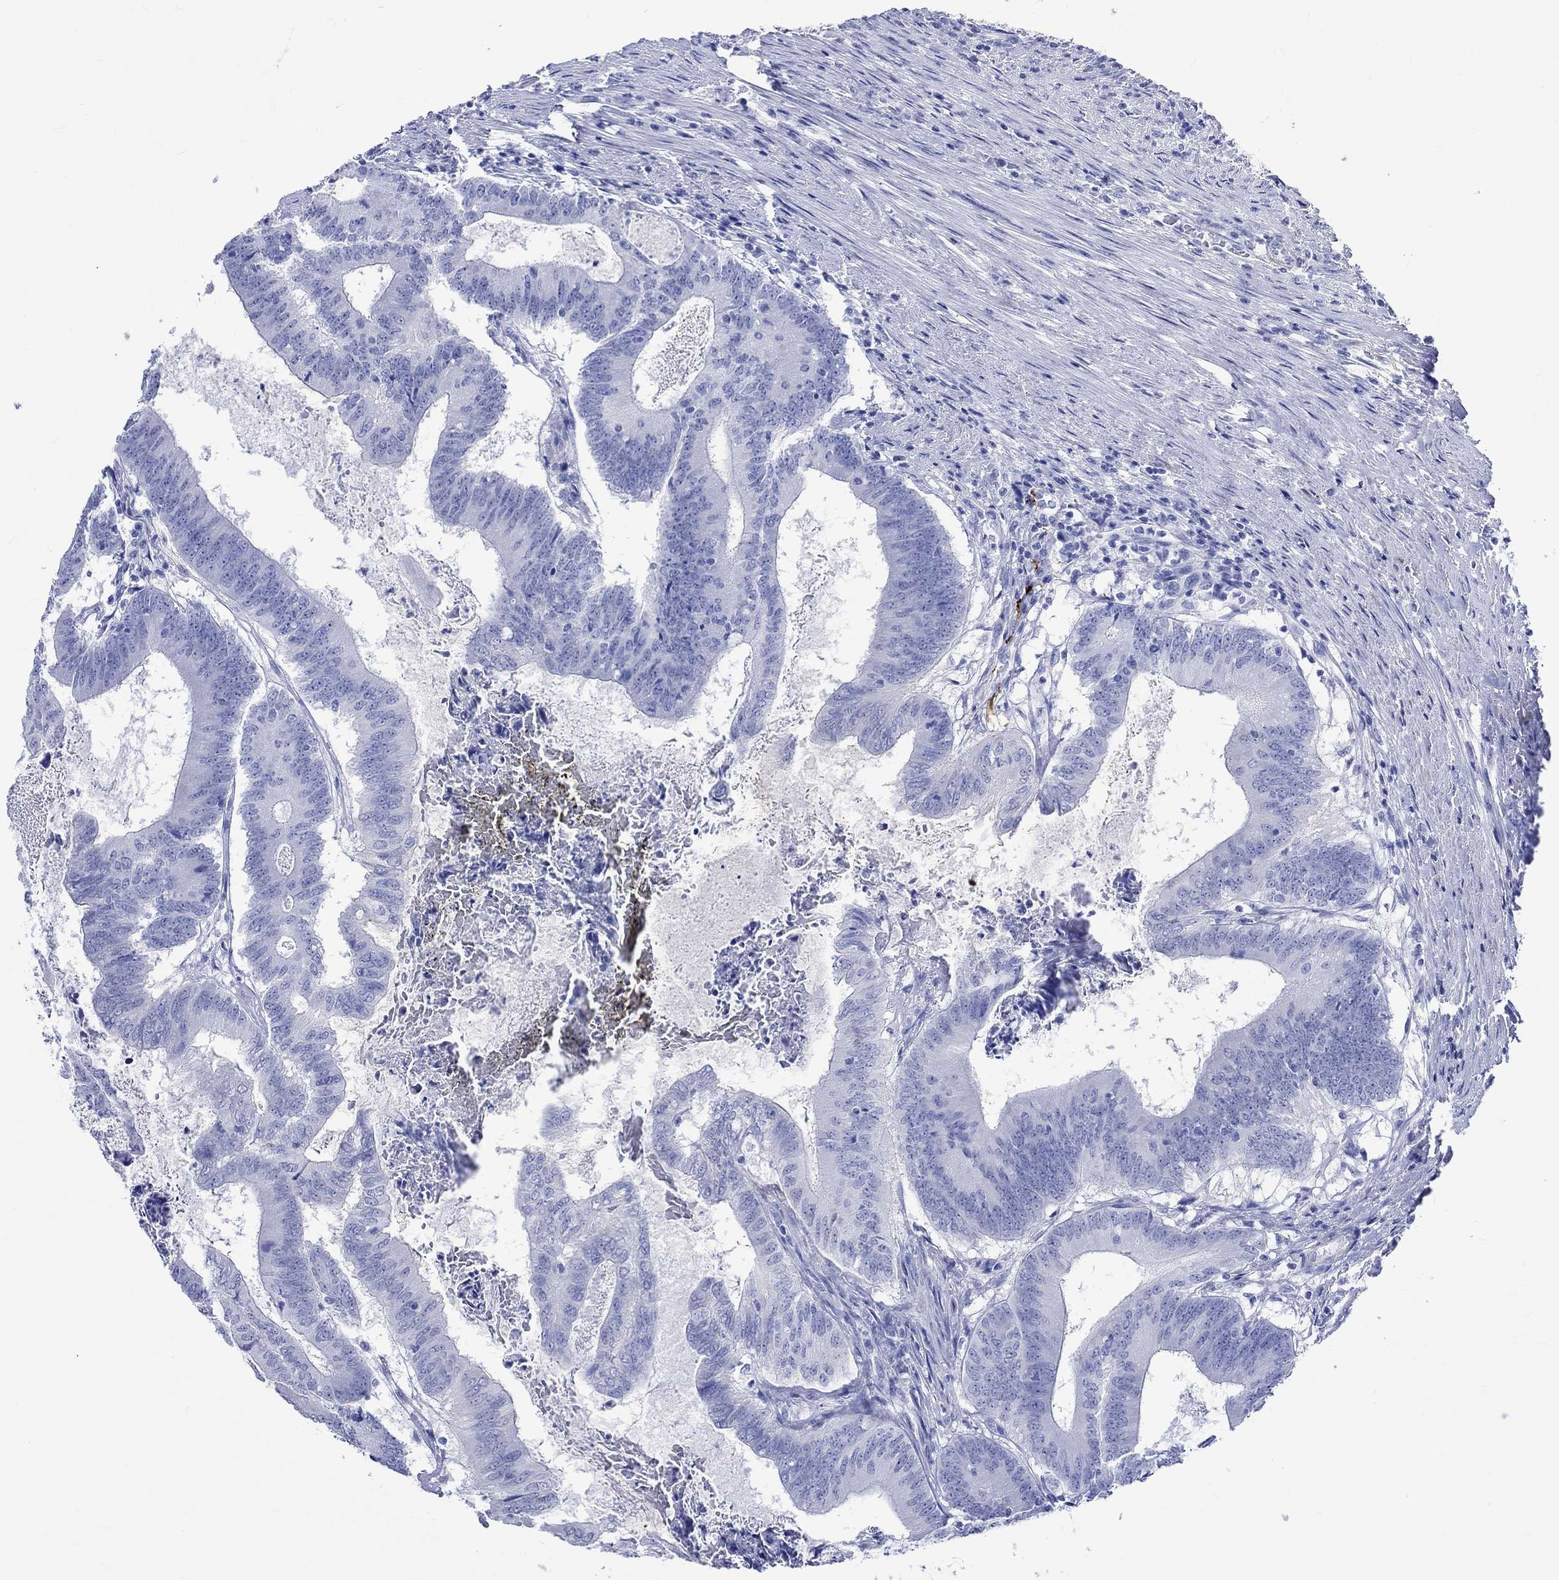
{"staining": {"intensity": "negative", "quantity": "none", "location": "none"}, "tissue": "colorectal cancer", "cell_type": "Tumor cells", "image_type": "cancer", "snomed": [{"axis": "morphology", "description": "Adenocarcinoma, NOS"}, {"axis": "topography", "description": "Colon"}], "caption": "Immunohistochemical staining of adenocarcinoma (colorectal) exhibits no significant expression in tumor cells. The staining is performed using DAB (3,3'-diaminobenzidine) brown chromogen with nuclei counter-stained in using hematoxylin.", "gene": "CRYAB", "patient": {"sex": "female", "age": 70}}